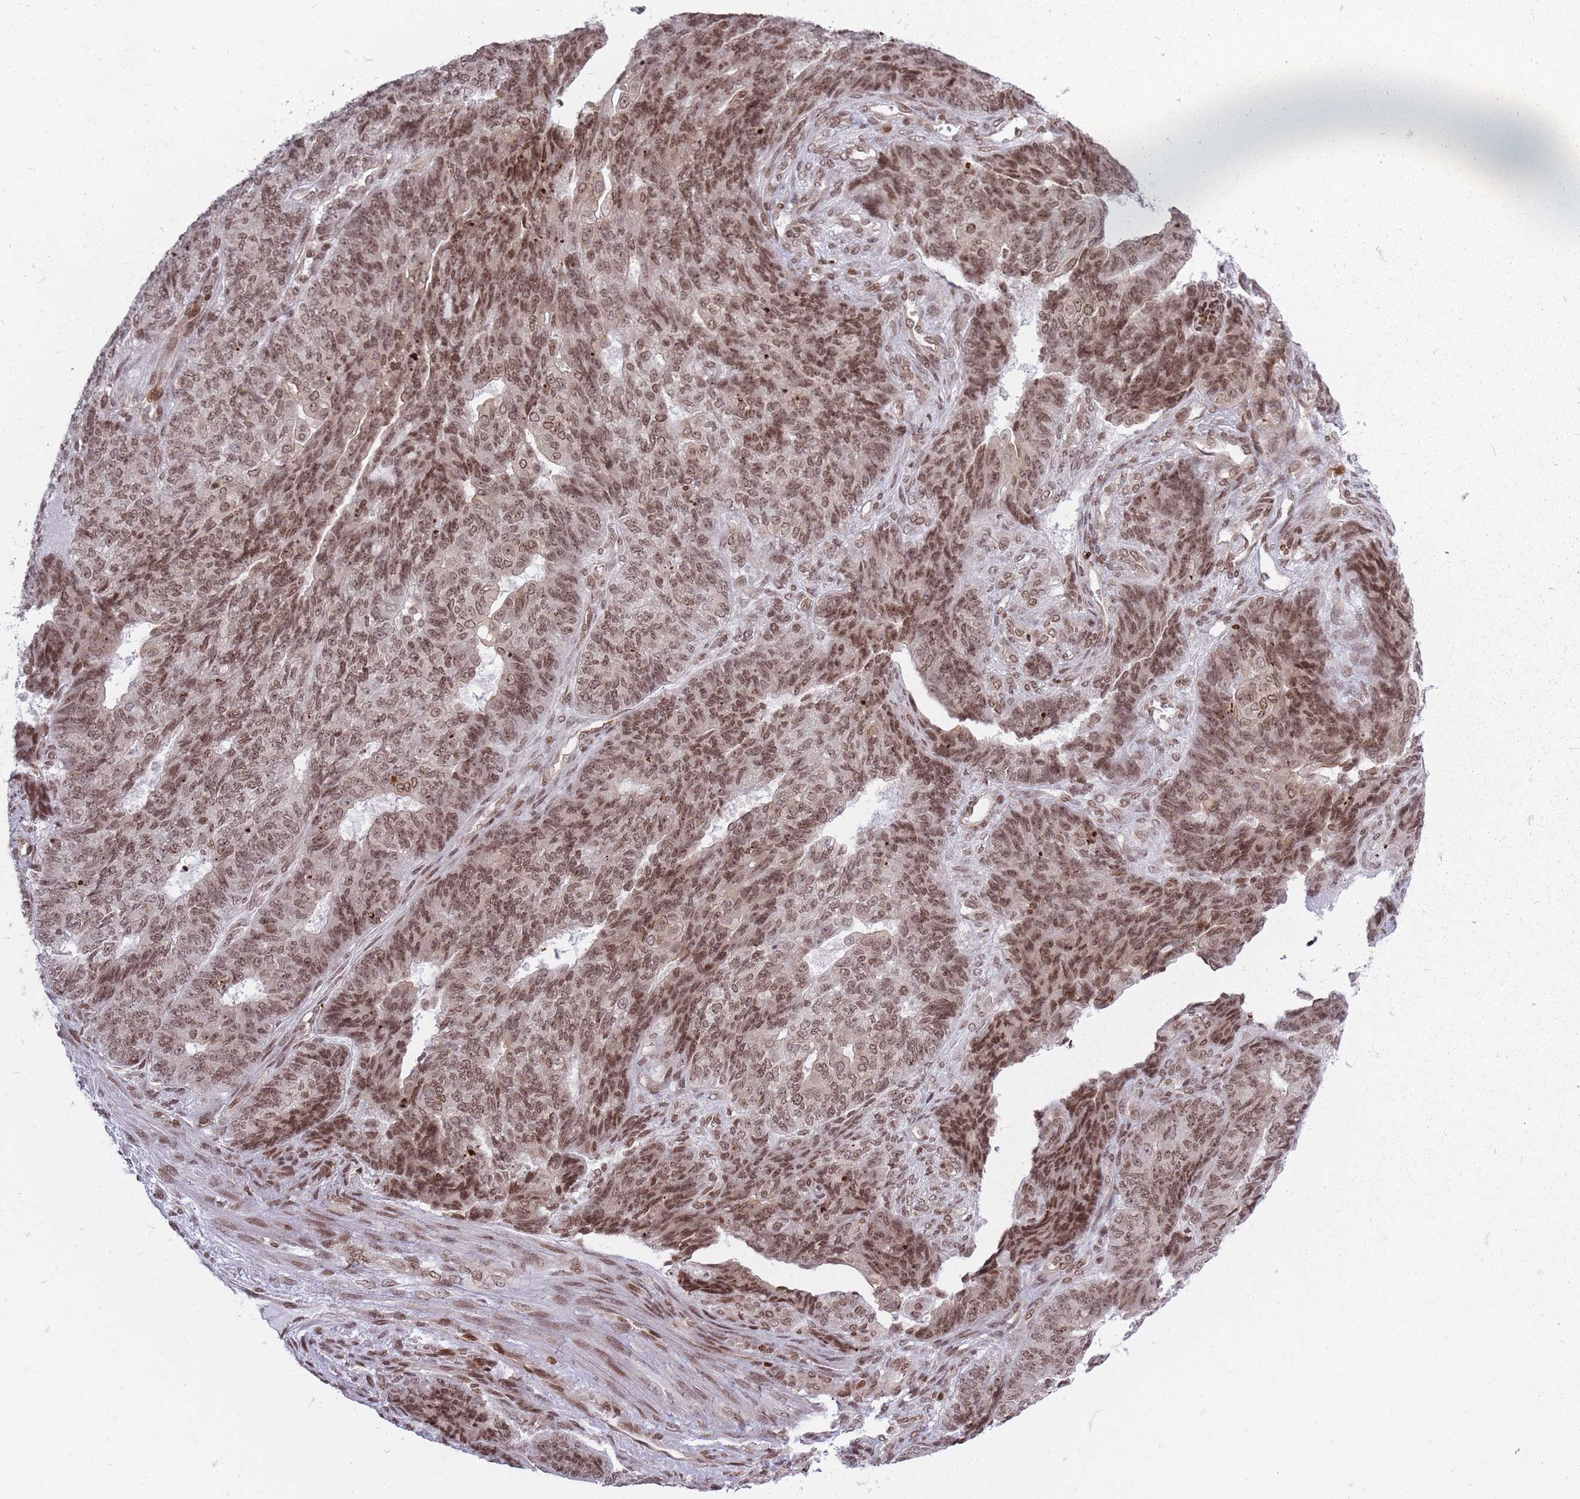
{"staining": {"intensity": "moderate", "quantity": ">75%", "location": "nuclear"}, "tissue": "endometrial cancer", "cell_type": "Tumor cells", "image_type": "cancer", "snomed": [{"axis": "morphology", "description": "Adenocarcinoma, NOS"}, {"axis": "topography", "description": "Endometrium"}], "caption": "A high-resolution micrograph shows IHC staining of adenocarcinoma (endometrial), which reveals moderate nuclear expression in about >75% of tumor cells.", "gene": "TMC6", "patient": {"sex": "female", "age": 32}}